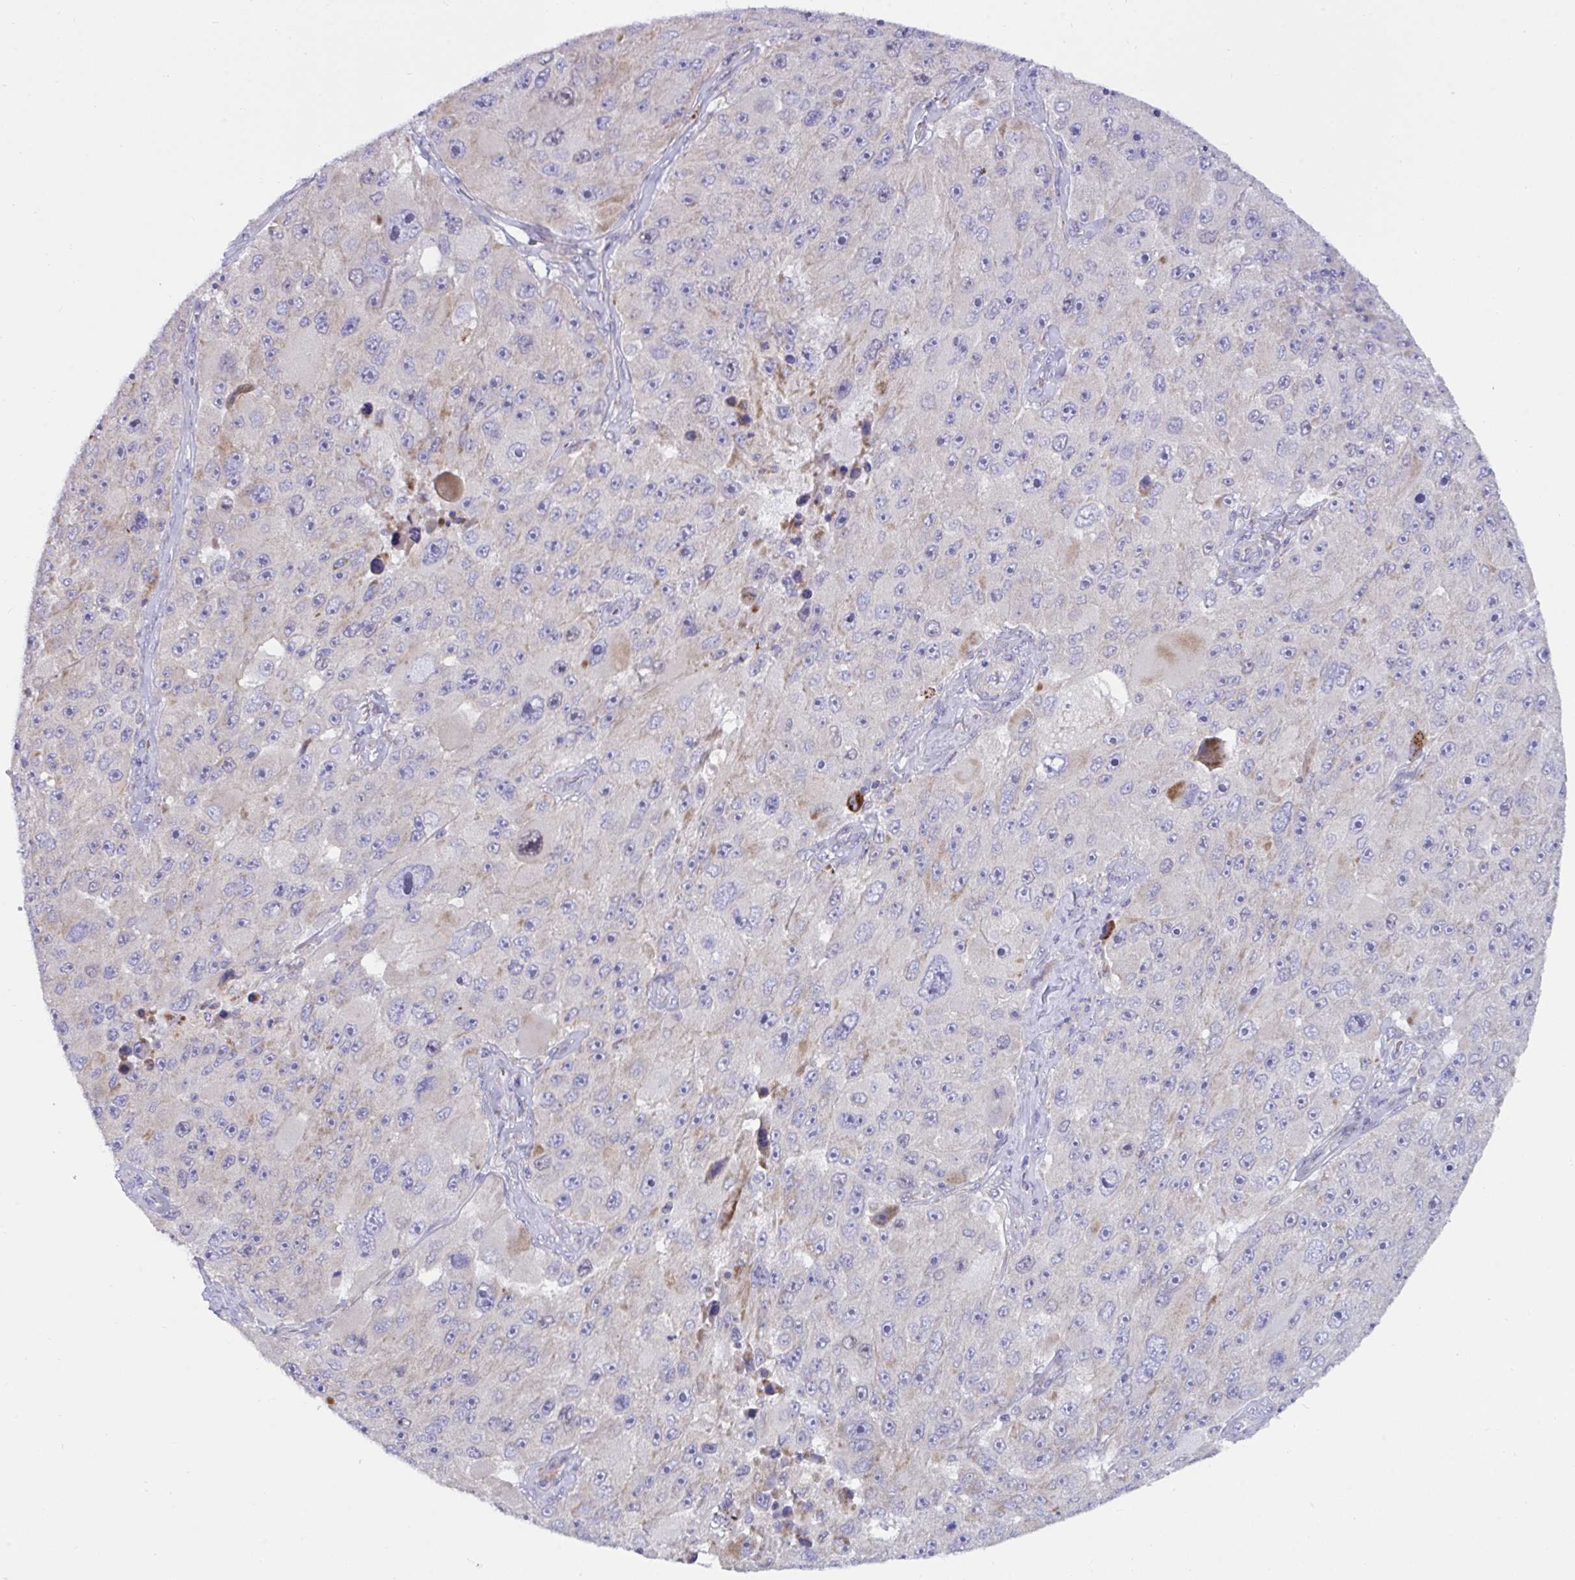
{"staining": {"intensity": "negative", "quantity": "none", "location": "none"}, "tissue": "melanoma", "cell_type": "Tumor cells", "image_type": "cancer", "snomed": [{"axis": "morphology", "description": "Malignant melanoma, Metastatic site"}, {"axis": "topography", "description": "Lymph node"}], "caption": "Immunohistochemical staining of human malignant melanoma (metastatic site) reveals no significant expression in tumor cells.", "gene": "DTX3", "patient": {"sex": "male", "age": 62}}